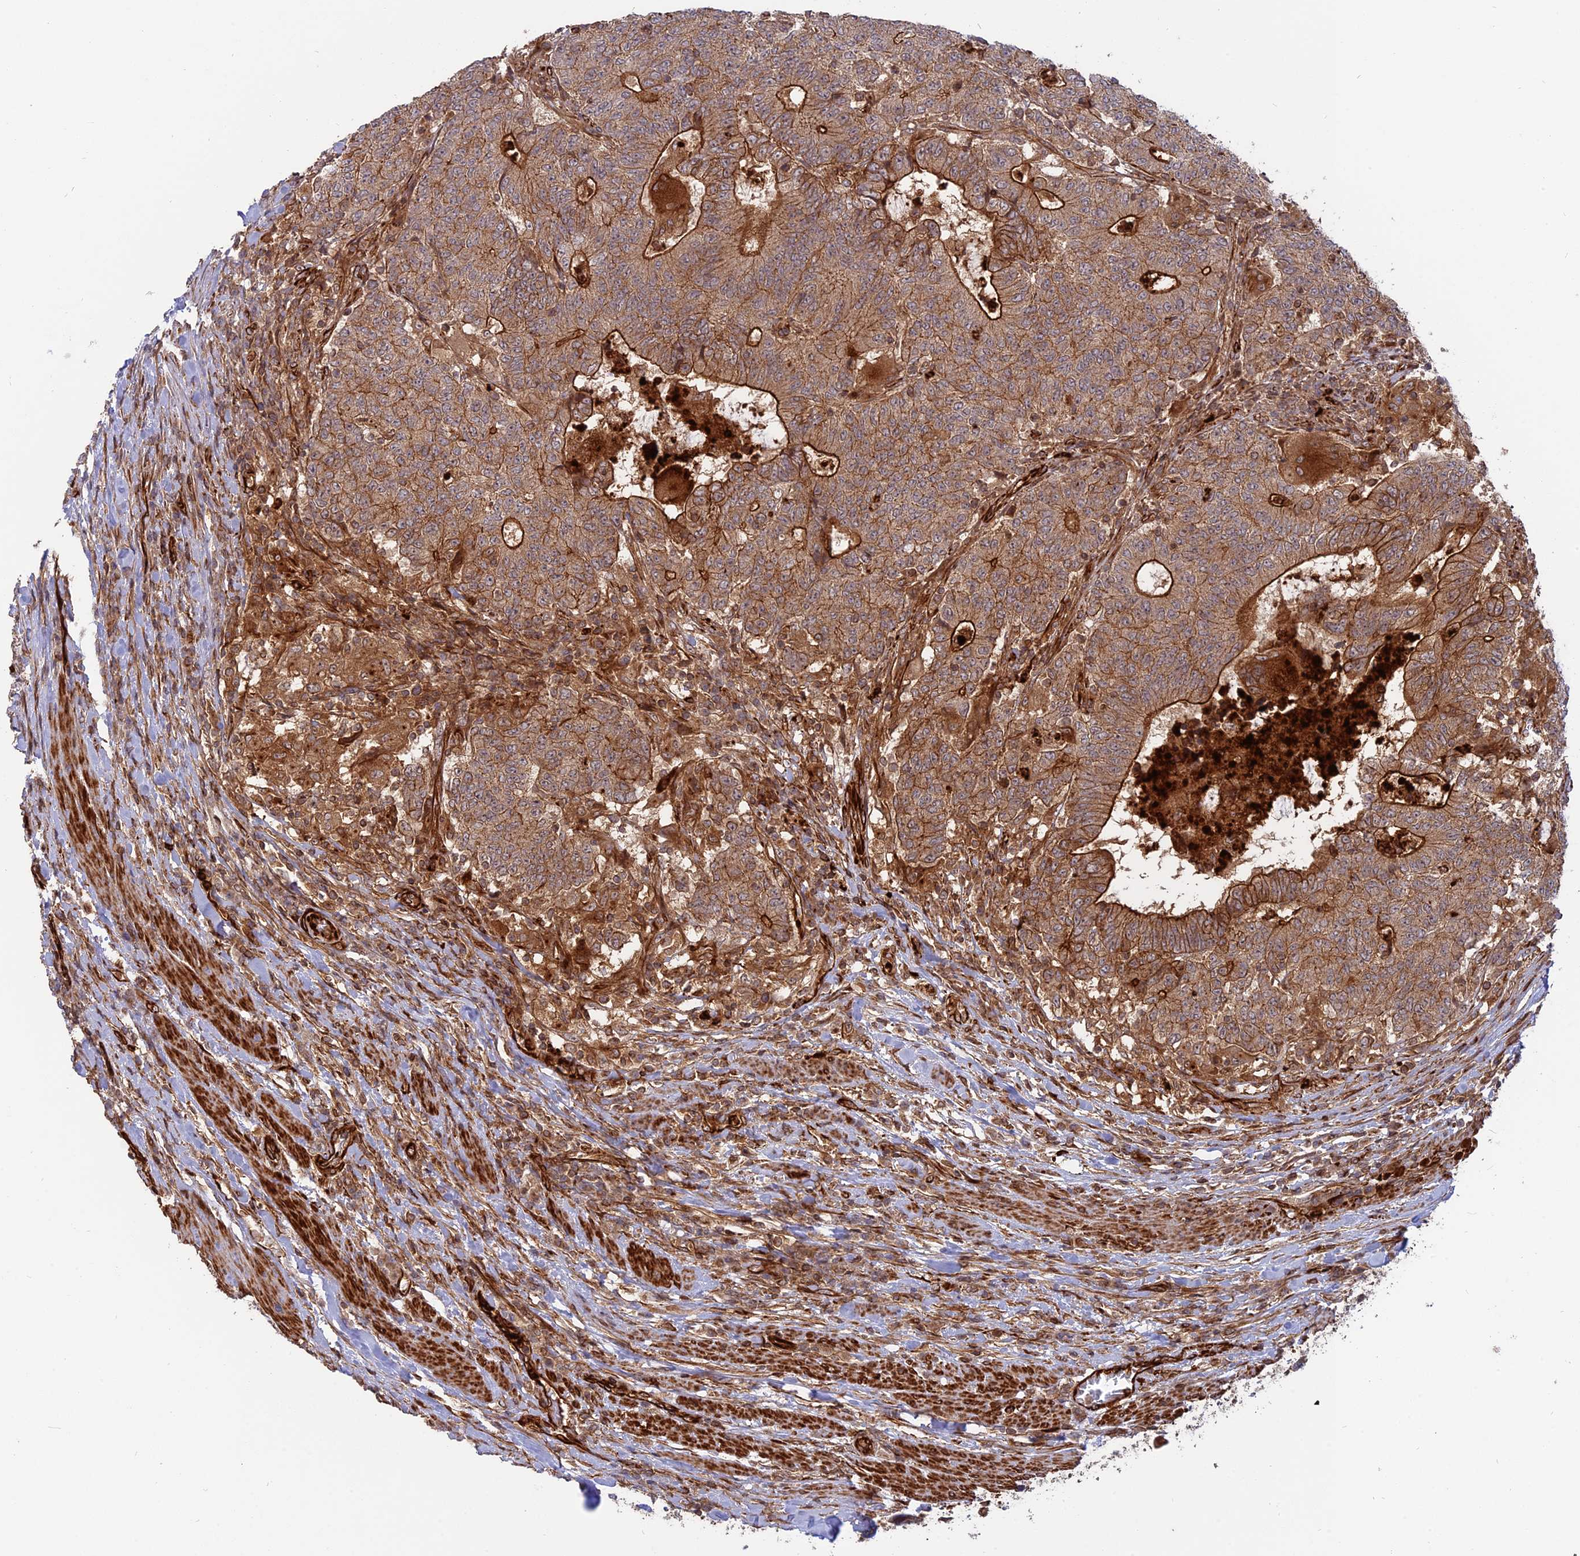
{"staining": {"intensity": "moderate", "quantity": ">75%", "location": "cytoplasmic/membranous"}, "tissue": "colorectal cancer", "cell_type": "Tumor cells", "image_type": "cancer", "snomed": [{"axis": "morphology", "description": "Adenocarcinoma, NOS"}, {"axis": "topography", "description": "Colon"}], "caption": "A medium amount of moderate cytoplasmic/membranous positivity is identified in about >75% of tumor cells in colorectal cancer tissue. The protein is shown in brown color, while the nuclei are stained blue.", "gene": "PHLDB3", "patient": {"sex": "female", "age": 75}}